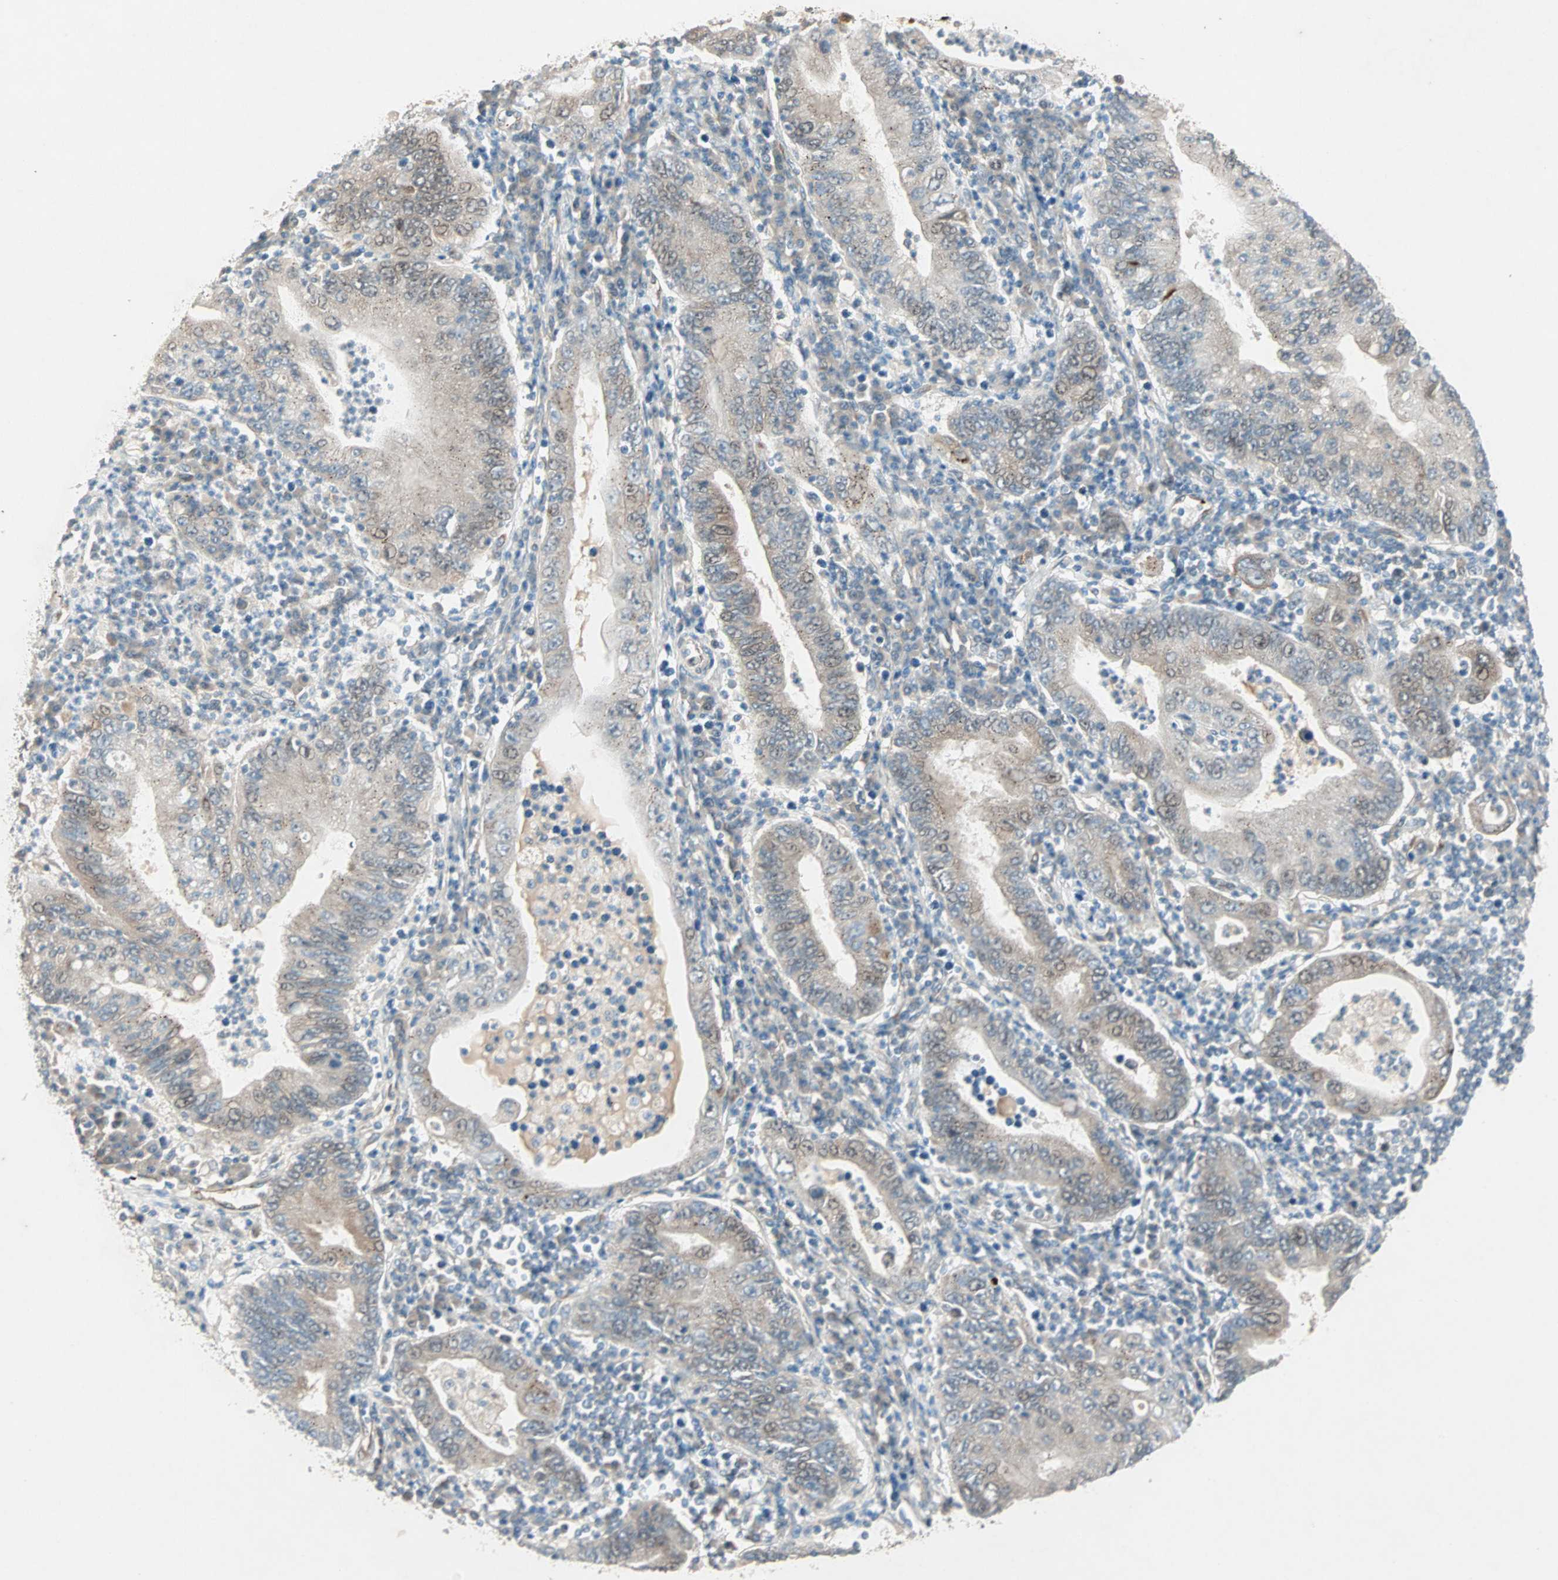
{"staining": {"intensity": "weak", "quantity": ">75%", "location": "cytoplasmic/membranous"}, "tissue": "stomach cancer", "cell_type": "Tumor cells", "image_type": "cancer", "snomed": [{"axis": "morphology", "description": "Normal tissue, NOS"}, {"axis": "morphology", "description": "Adenocarcinoma, NOS"}, {"axis": "topography", "description": "Esophagus"}, {"axis": "topography", "description": "Stomach, upper"}, {"axis": "topography", "description": "Peripheral nerve tissue"}], "caption": "Stomach adenocarcinoma was stained to show a protein in brown. There is low levels of weak cytoplasmic/membranous positivity in about >75% of tumor cells.", "gene": "ZNF37A", "patient": {"sex": "male", "age": 62}}